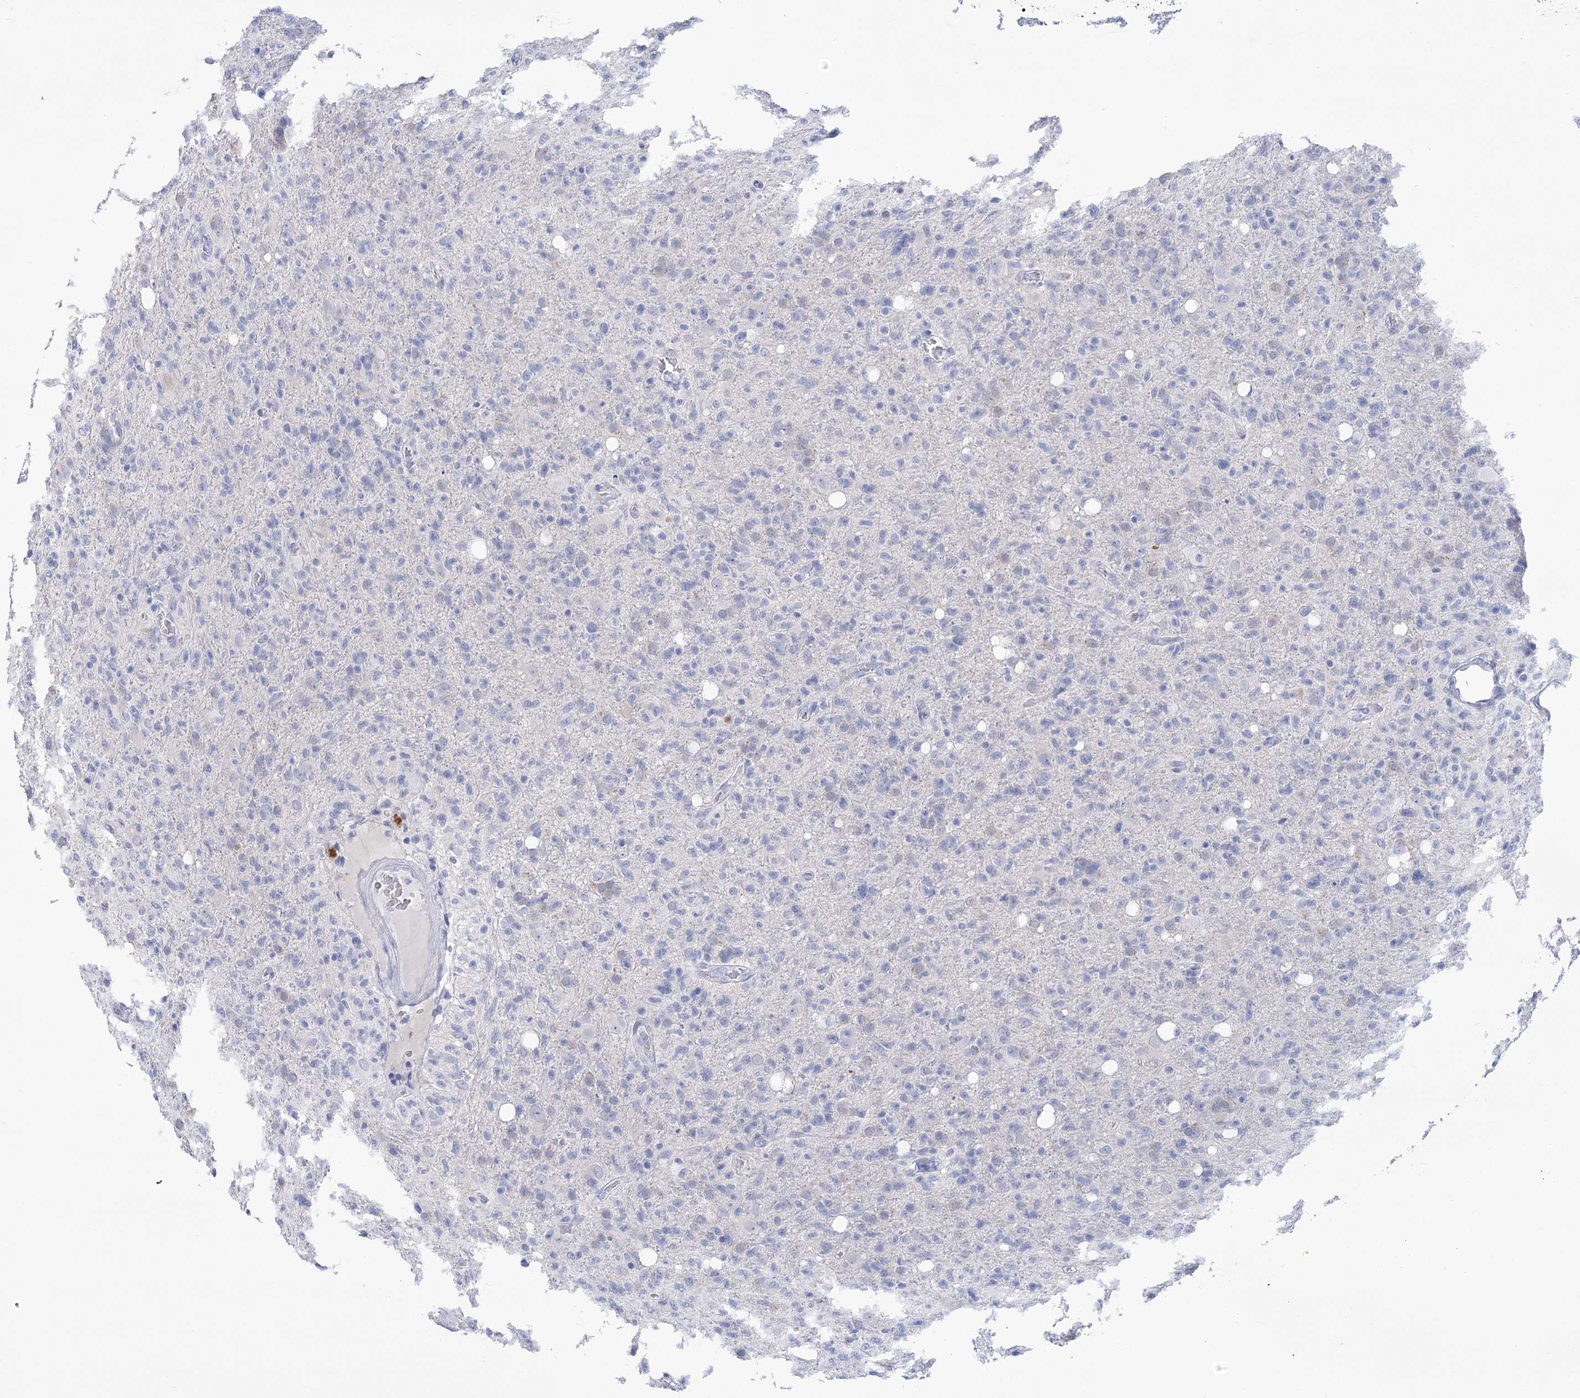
{"staining": {"intensity": "negative", "quantity": "none", "location": "none"}, "tissue": "glioma", "cell_type": "Tumor cells", "image_type": "cancer", "snomed": [{"axis": "morphology", "description": "Glioma, malignant, High grade"}, {"axis": "topography", "description": "Brain"}], "caption": "High magnification brightfield microscopy of malignant high-grade glioma stained with DAB (brown) and counterstained with hematoxylin (blue): tumor cells show no significant positivity.", "gene": "PBLD", "patient": {"sex": "female", "age": 57}}